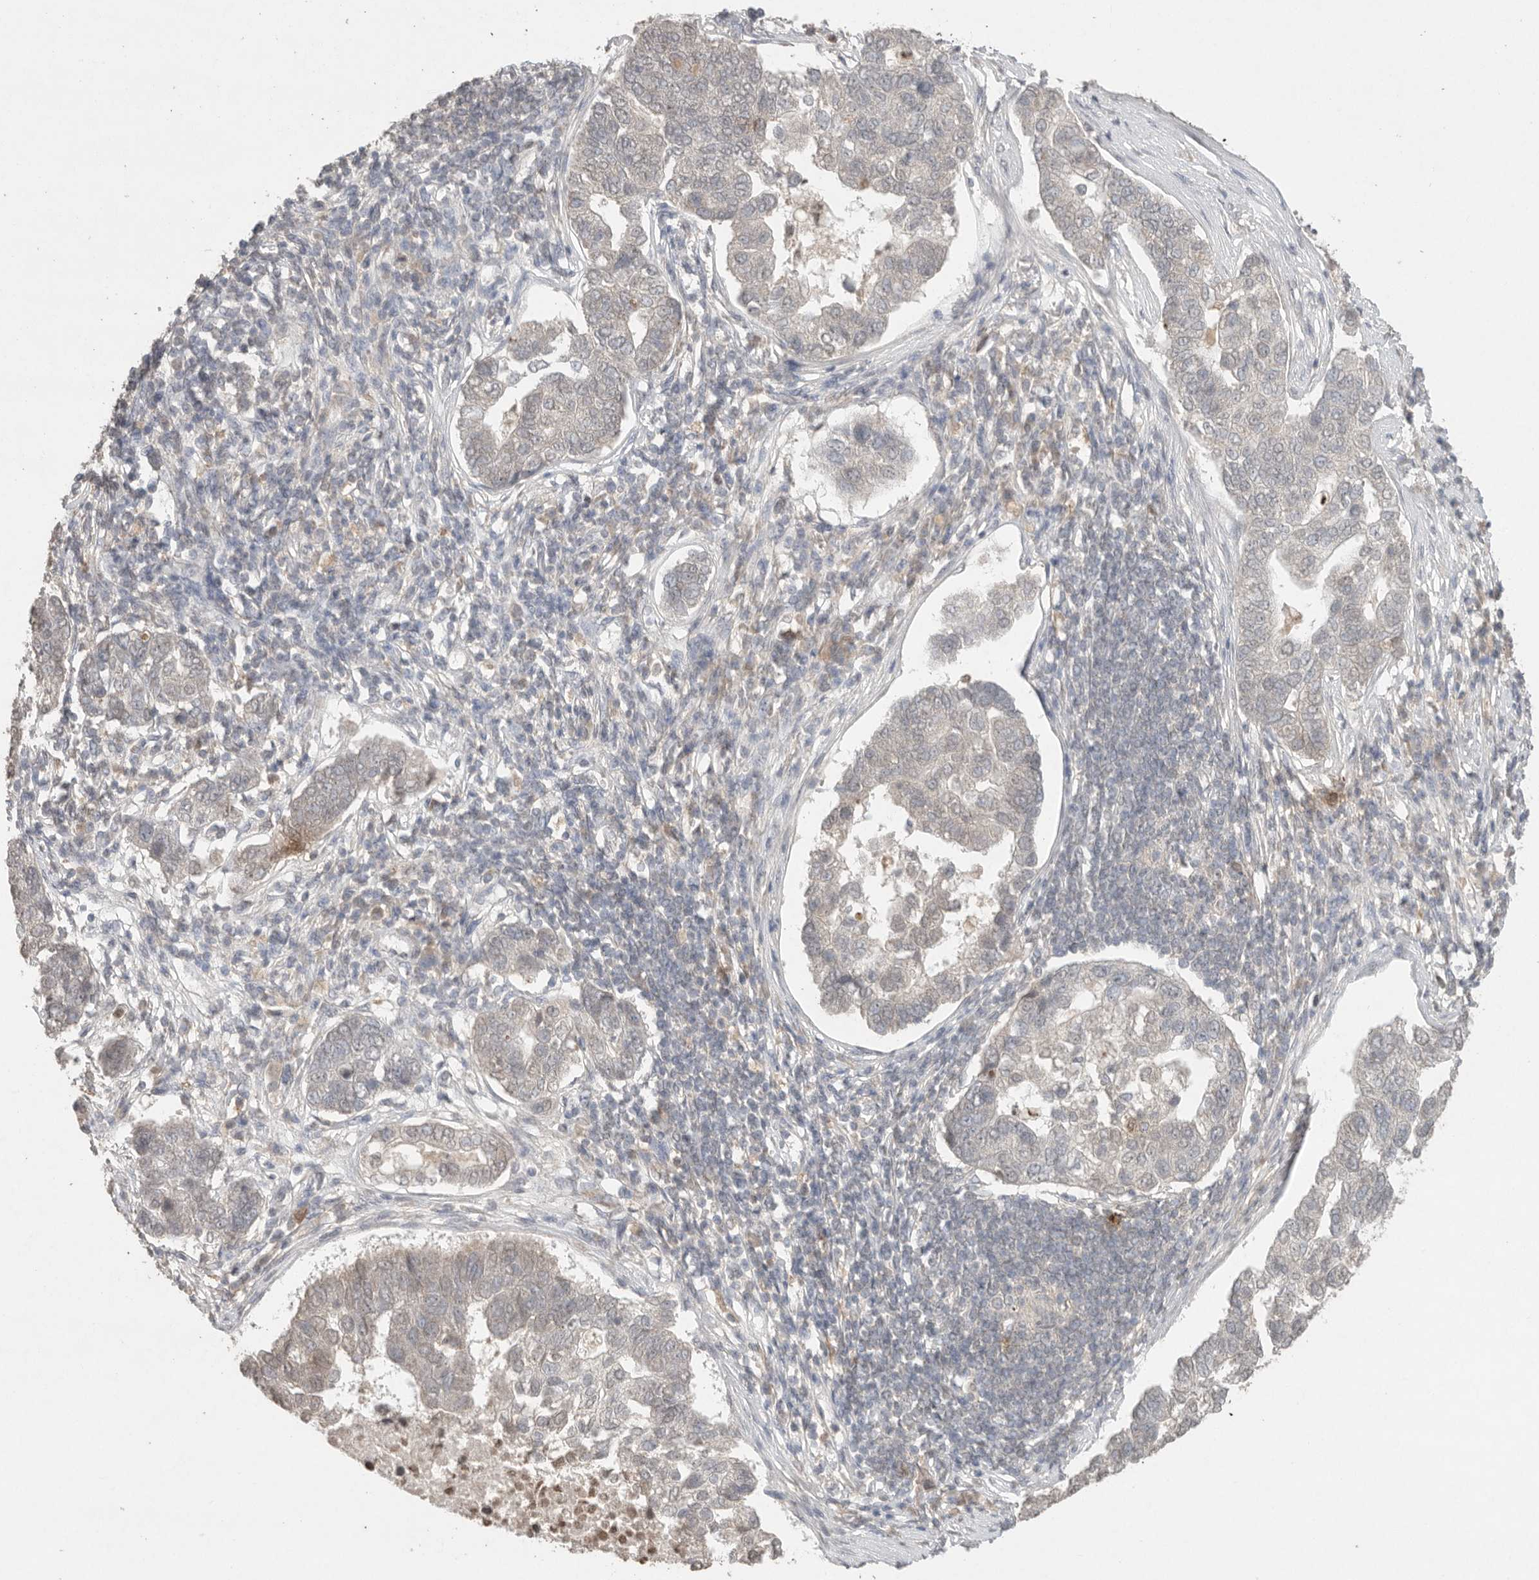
{"staining": {"intensity": "weak", "quantity": "<25%", "location": "cytoplasmic/membranous"}, "tissue": "pancreatic cancer", "cell_type": "Tumor cells", "image_type": "cancer", "snomed": [{"axis": "morphology", "description": "Adenocarcinoma, NOS"}, {"axis": "topography", "description": "Pancreas"}], "caption": "Histopathology image shows no protein expression in tumor cells of pancreatic adenocarcinoma tissue.", "gene": "KLK5", "patient": {"sex": "female", "age": 61}}